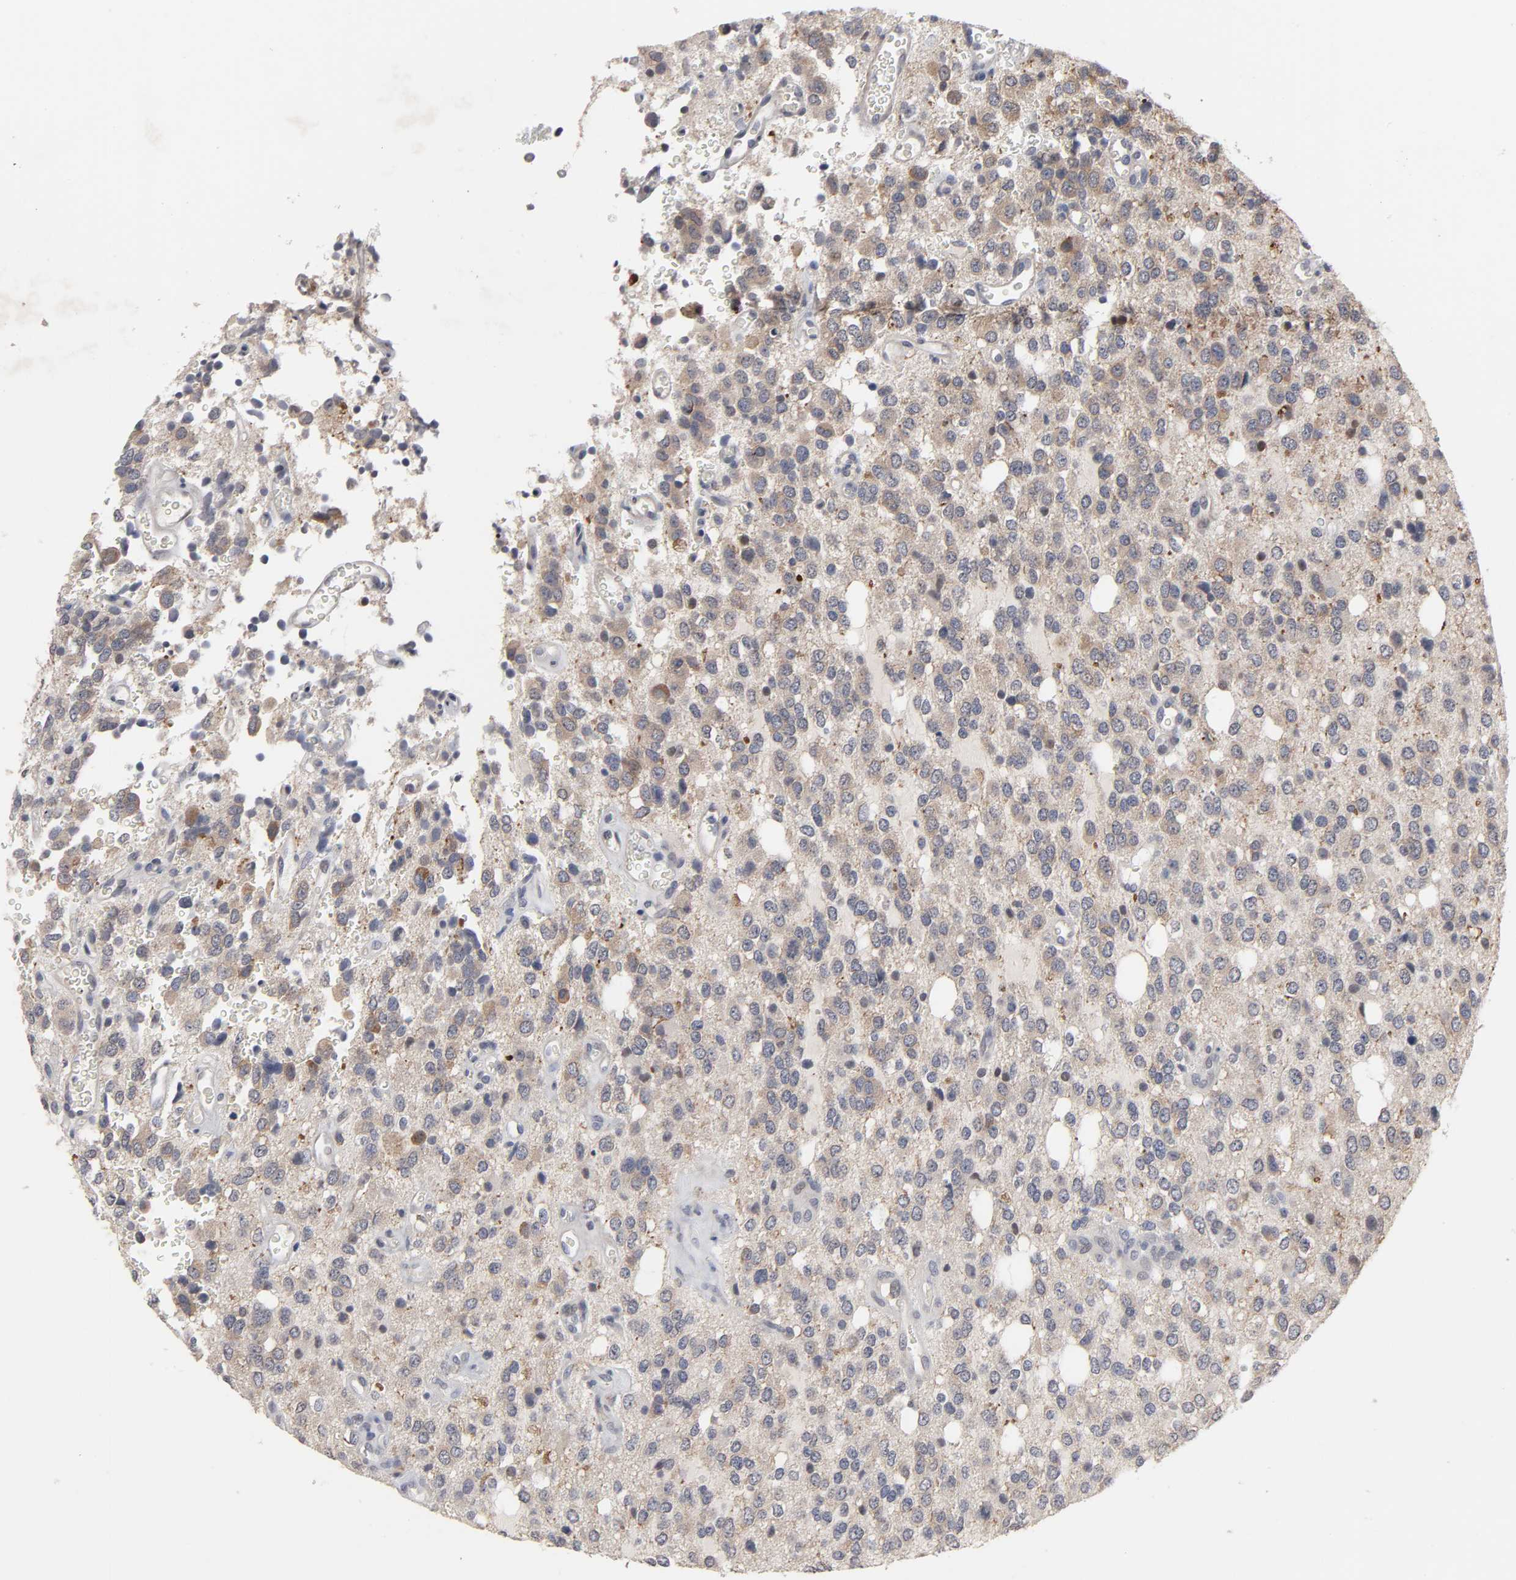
{"staining": {"intensity": "moderate", "quantity": "25%-75%", "location": "cytoplasmic/membranous,nuclear"}, "tissue": "glioma", "cell_type": "Tumor cells", "image_type": "cancer", "snomed": [{"axis": "morphology", "description": "Glioma, malignant, High grade"}, {"axis": "topography", "description": "Brain"}], "caption": "The micrograph reveals staining of glioma, revealing moderate cytoplasmic/membranous and nuclear protein staining (brown color) within tumor cells.", "gene": "HNF4A", "patient": {"sex": "male", "age": 47}}